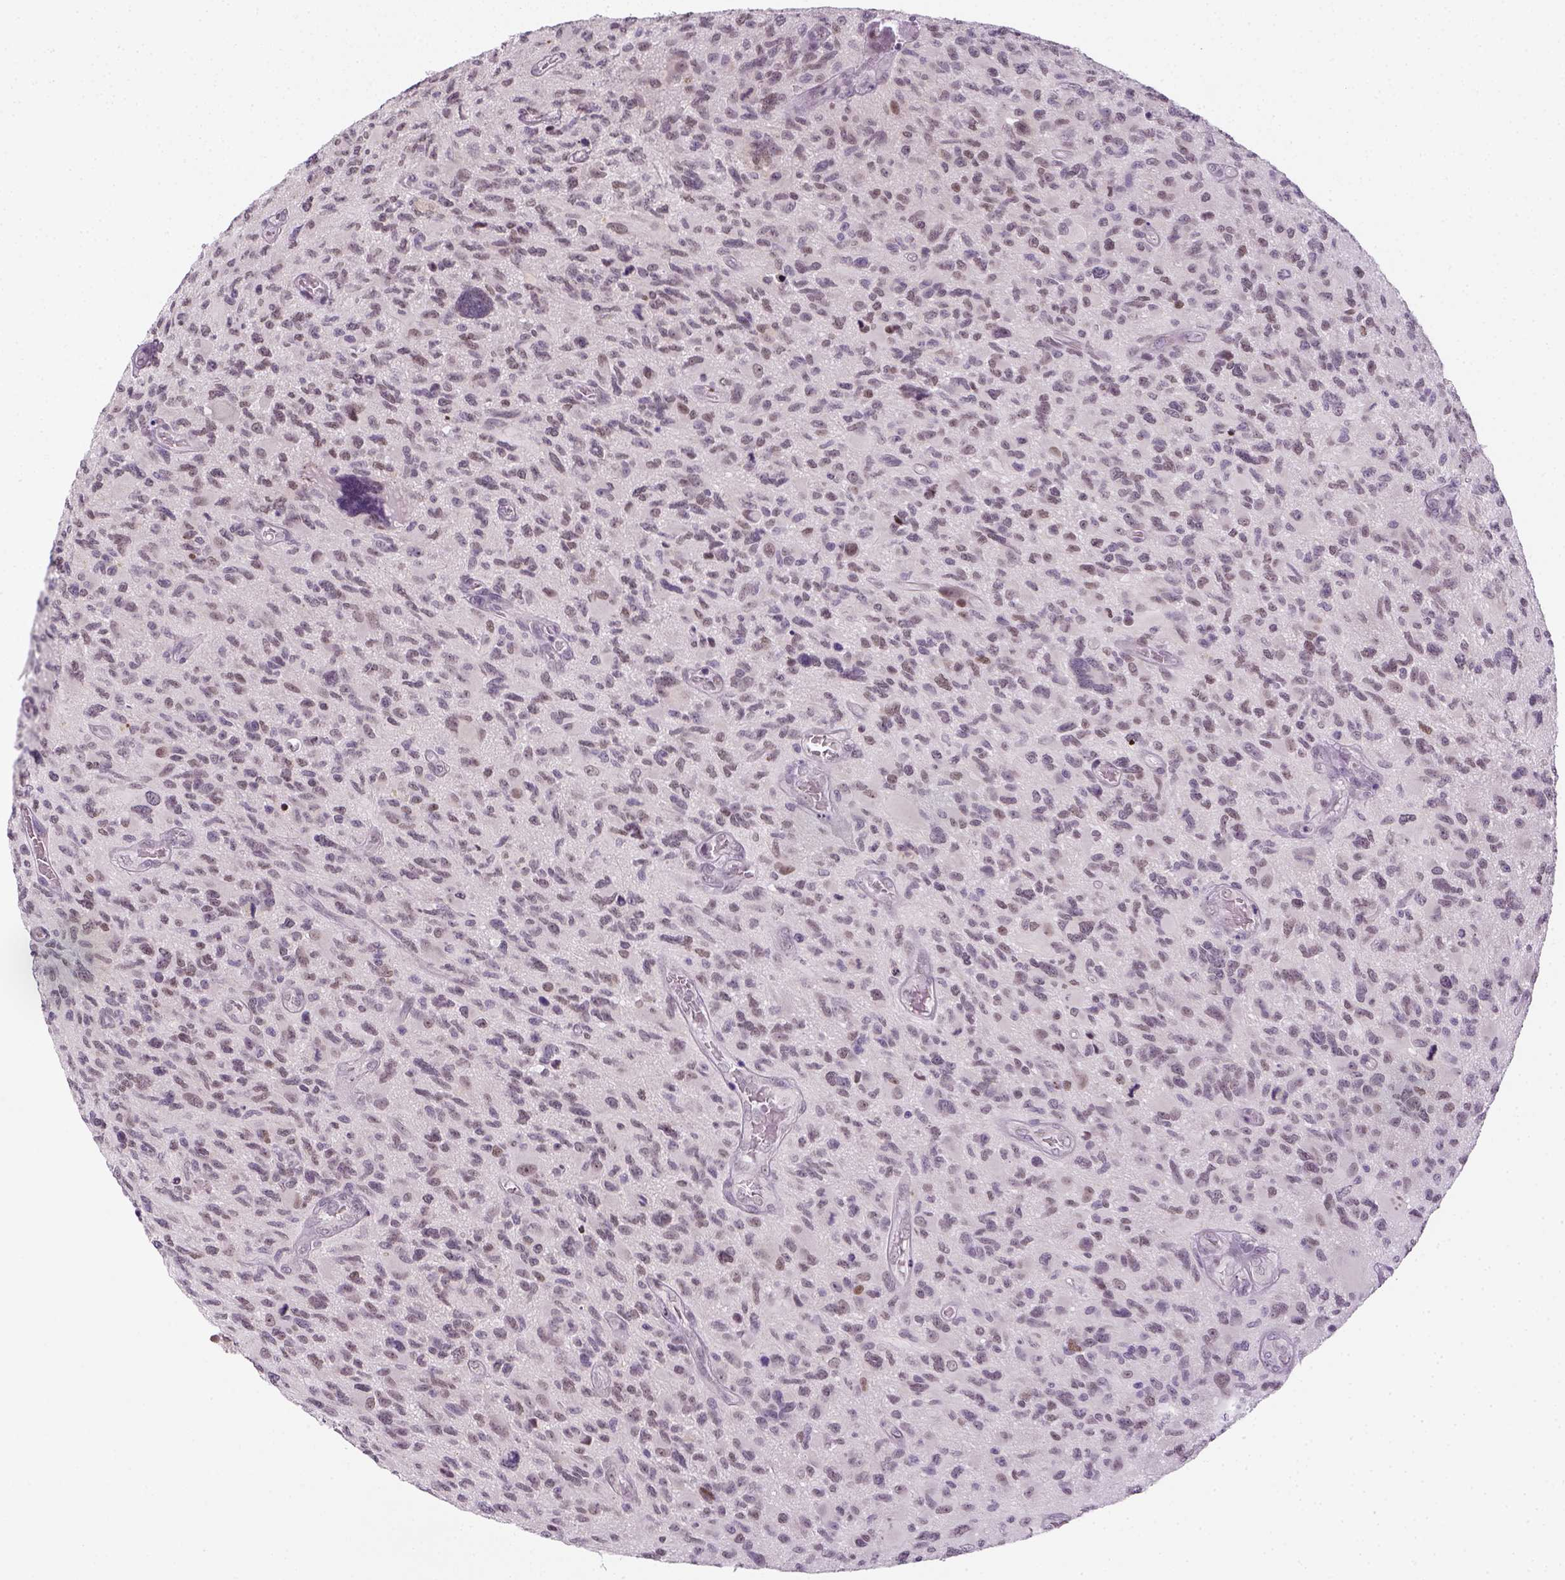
{"staining": {"intensity": "weak", "quantity": "<25%", "location": "nuclear"}, "tissue": "glioma", "cell_type": "Tumor cells", "image_type": "cancer", "snomed": [{"axis": "morphology", "description": "Glioma, malignant, NOS"}, {"axis": "morphology", "description": "Glioma, malignant, High grade"}, {"axis": "topography", "description": "Brain"}], "caption": "Immunohistochemistry micrograph of human high-grade glioma (malignant) stained for a protein (brown), which shows no positivity in tumor cells.", "gene": "MAGEB3", "patient": {"sex": "female", "age": 71}}